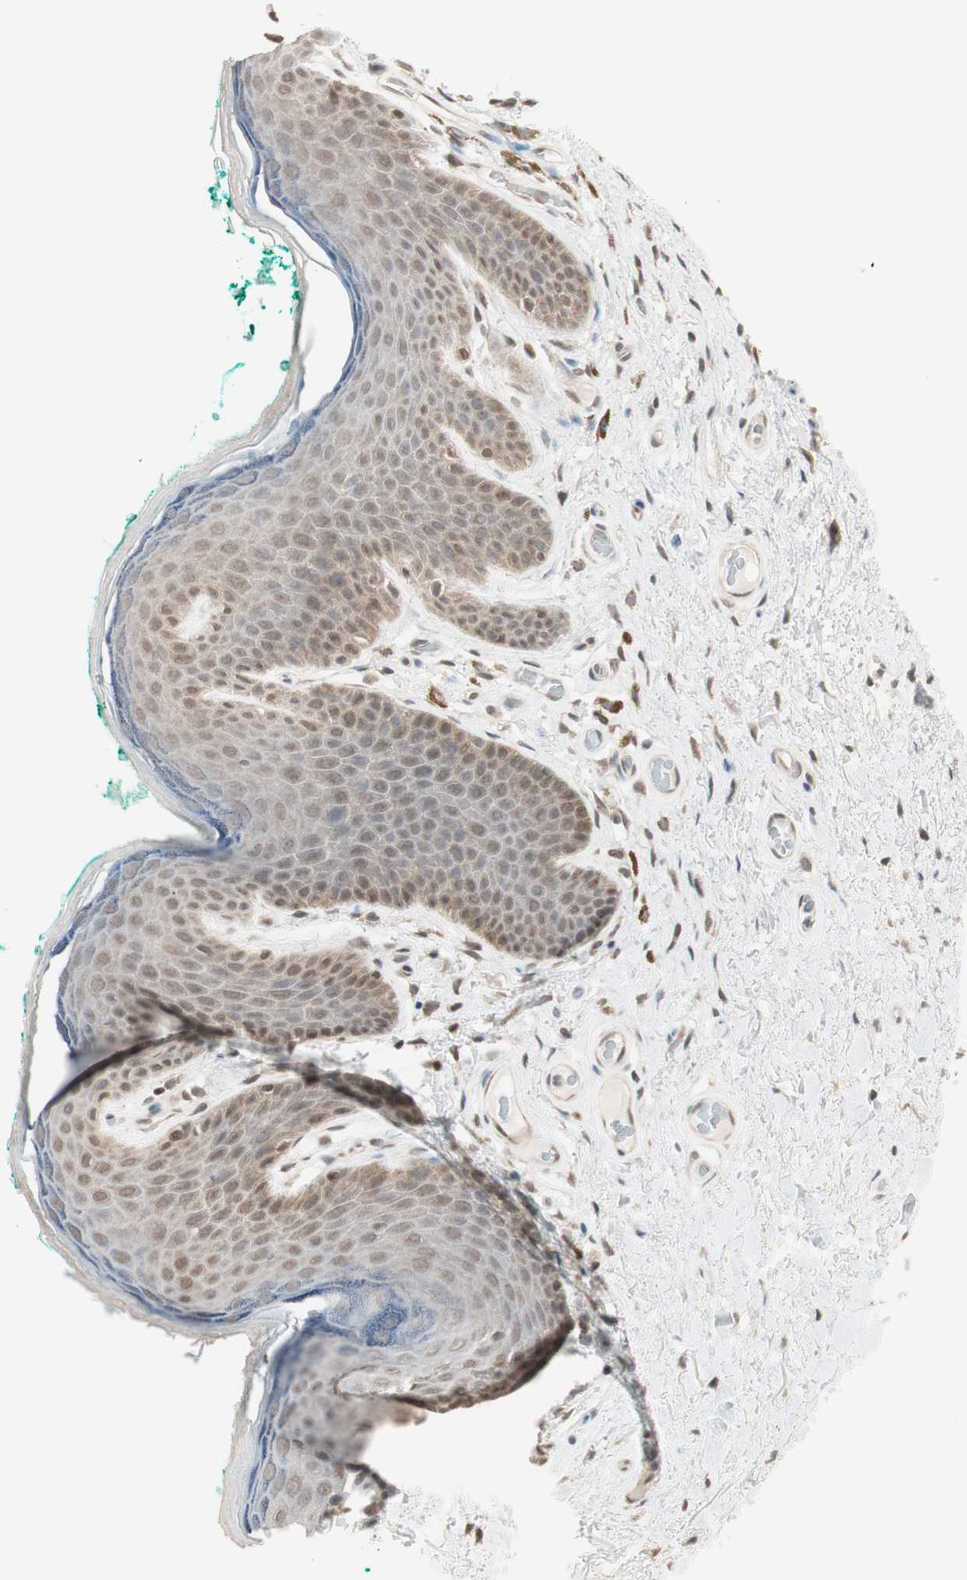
{"staining": {"intensity": "weak", "quantity": "25%-75%", "location": "cytoplasmic/membranous"}, "tissue": "skin", "cell_type": "Epidermal cells", "image_type": "normal", "snomed": [{"axis": "morphology", "description": "Normal tissue, NOS"}, {"axis": "topography", "description": "Anal"}], "caption": "IHC of unremarkable human skin demonstrates low levels of weak cytoplasmic/membranous staining in approximately 25%-75% of epidermal cells.", "gene": "UBE2I", "patient": {"sex": "male", "age": 74}}